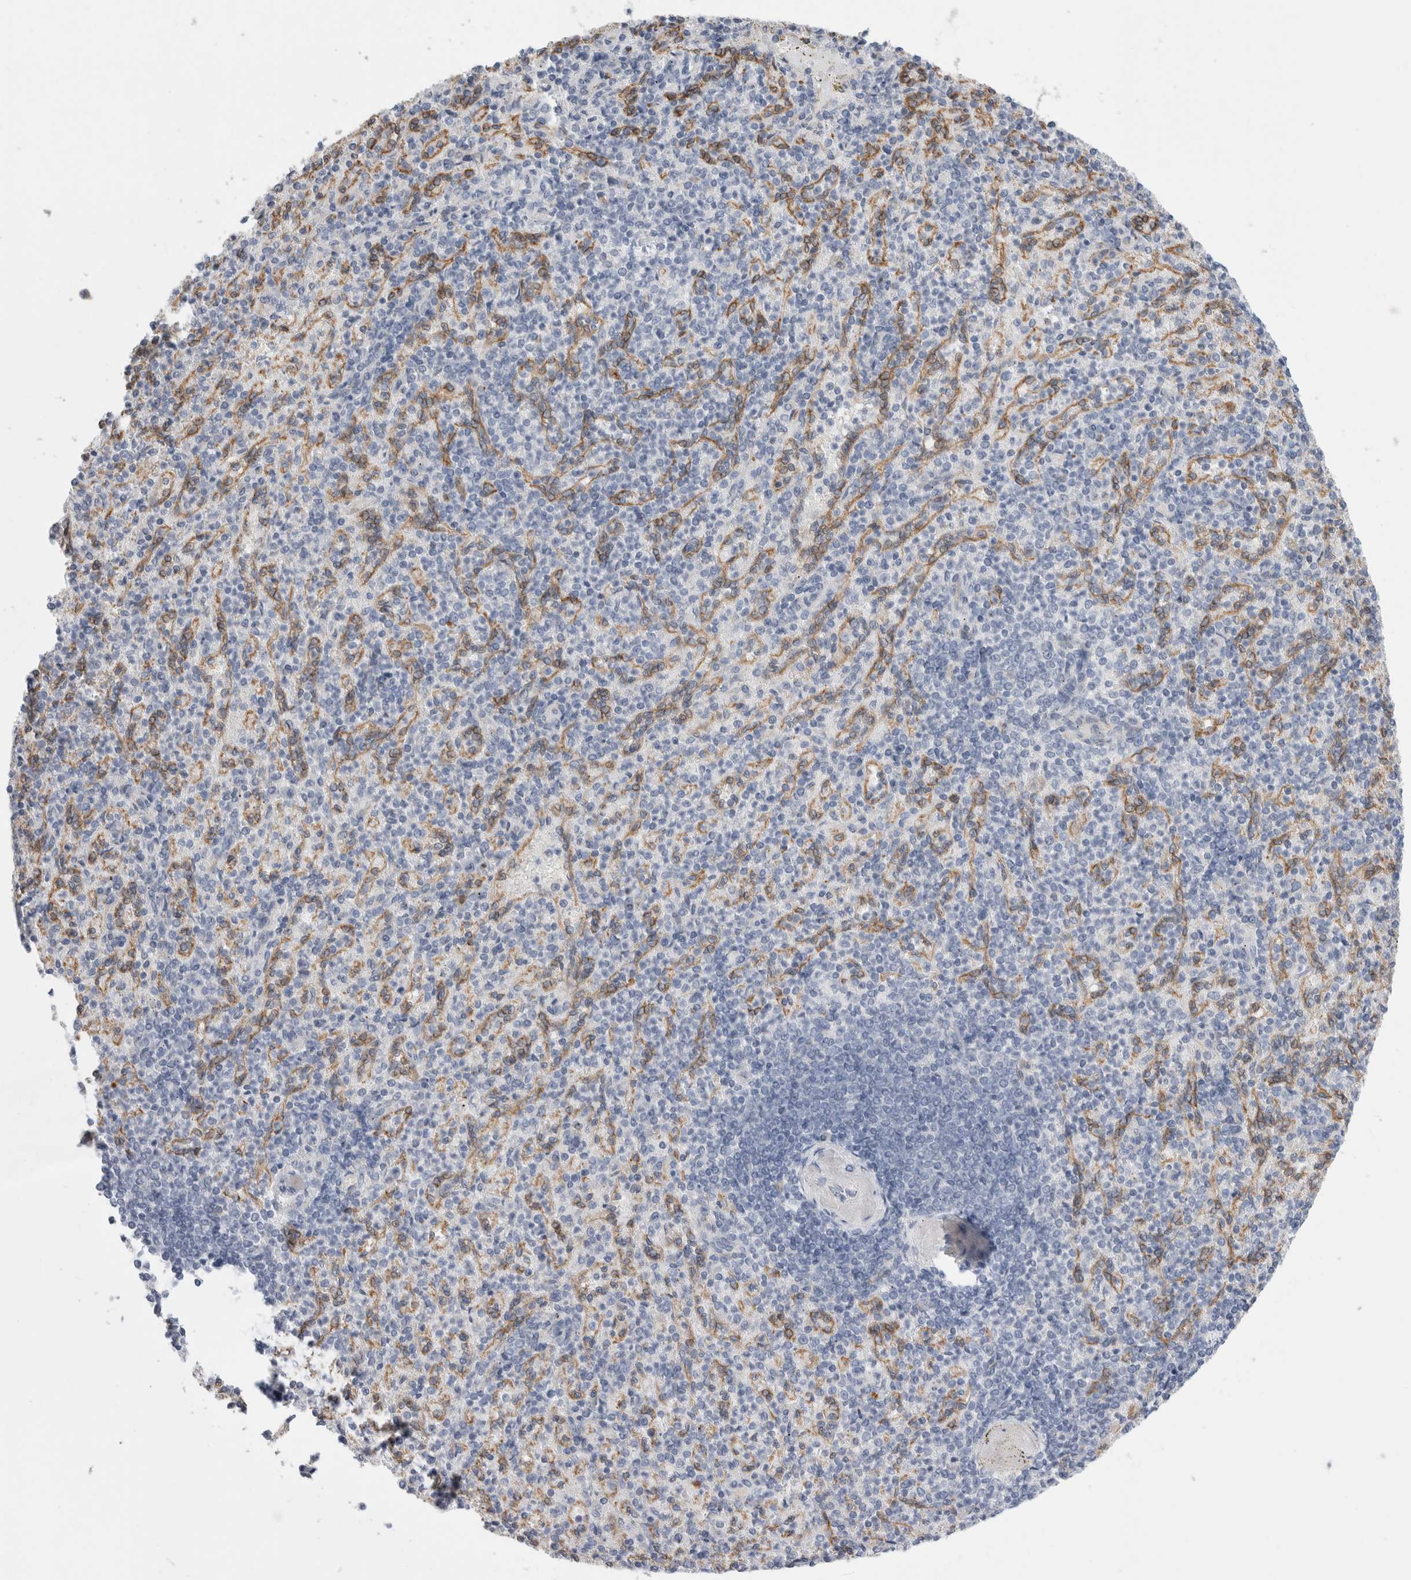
{"staining": {"intensity": "negative", "quantity": "none", "location": "none"}, "tissue": "spleen", "cell_type": "Cells in red pulp", "image_type": "normal", "snomed": [{"axis": "morphology", "description": "Normal tissue, NOS"}, {"axis": "topography", "description": "Spleen"}], "caption": "The micrograph reveals no staining of cells in red pulp in normal spleen. The staining is performed using DAB brown chromogen with nuclei counter-stained in using hematoxylin.", "gene": "ANKMY1", "patient": {"sex": "female", "age": 74}}